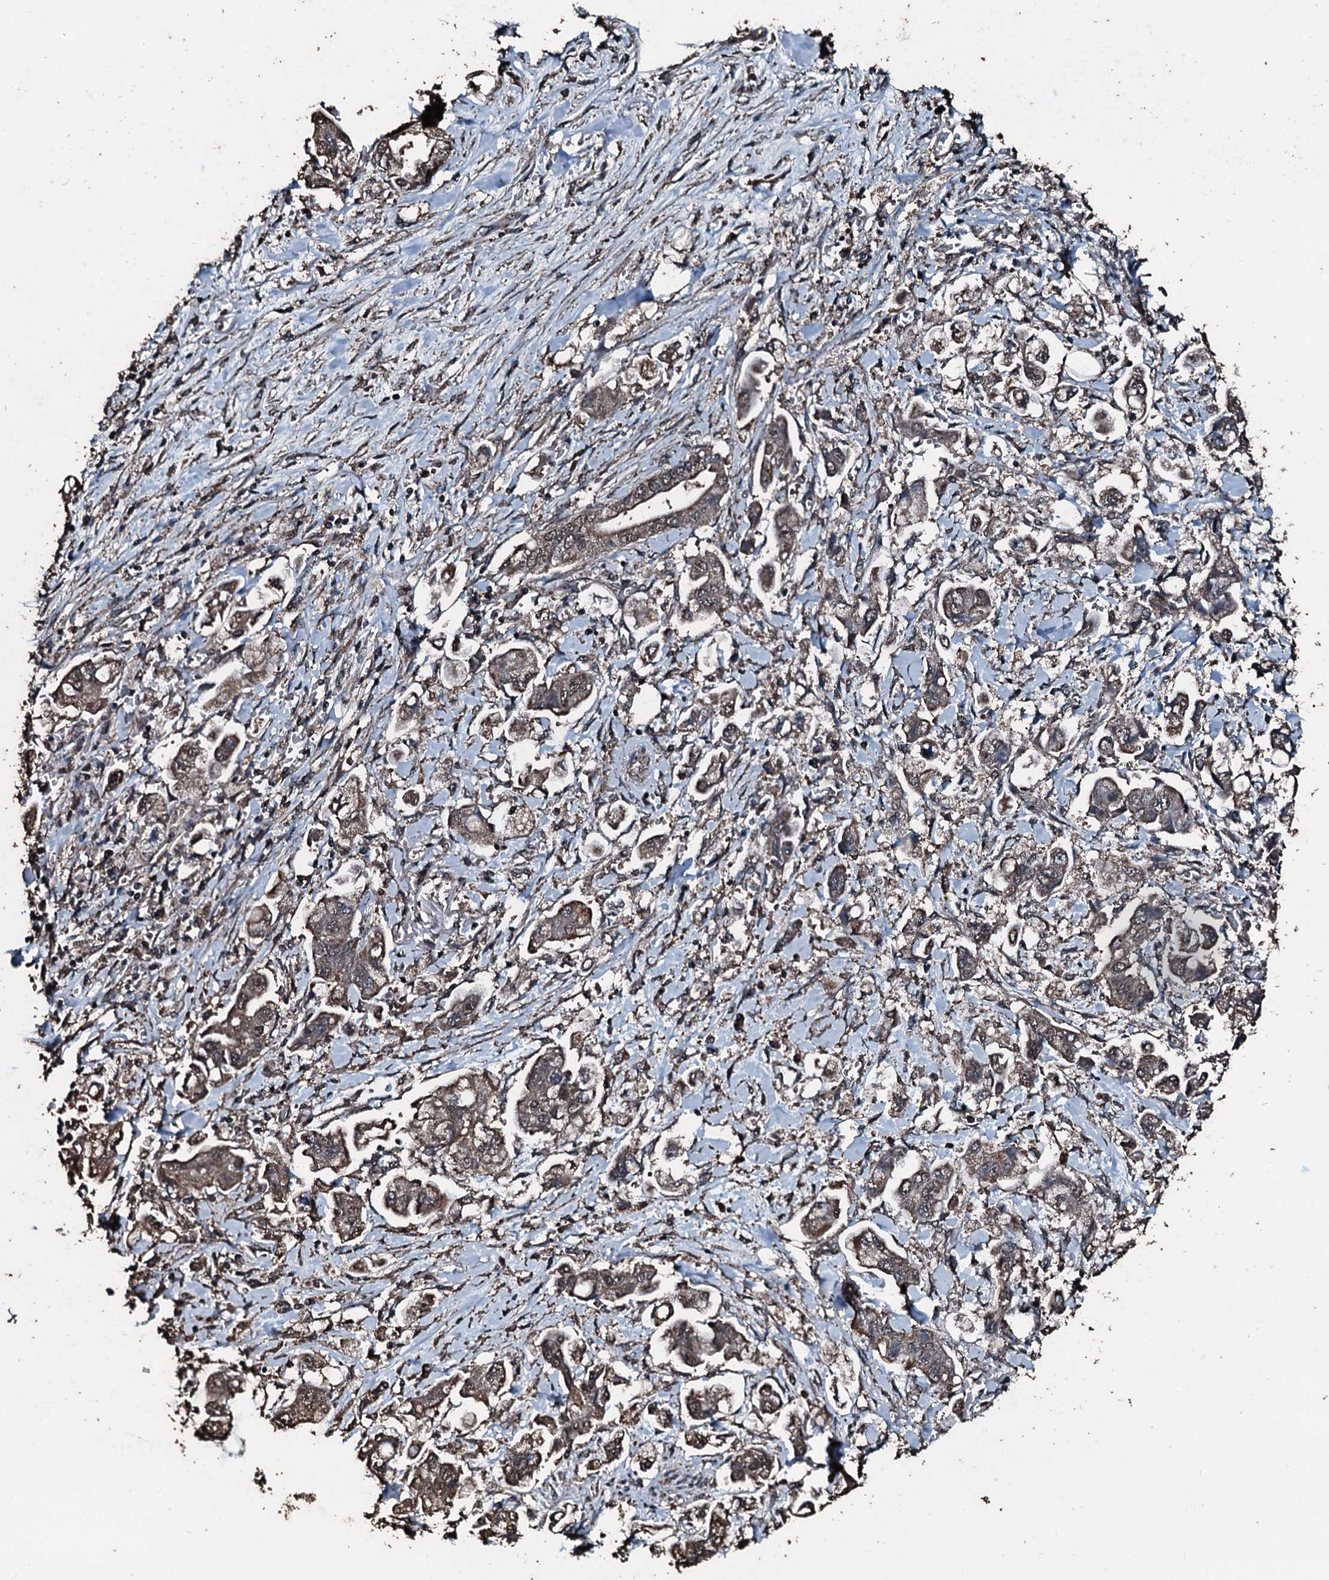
{"staining": {"intensity": "weak", "quantity": "25%-75%", "location": "cytoplasmic/membranous"}, "tissue": "stomach cancer", "cell_type": "Tumor cells", "image_type": "cancer", "snomed": [{"axis": "morphology", "description": "Adenocarcinoma, NOS"}, {"axis": "topography", "description": "Stomach"}], "caption": "Immunohistochemical staining of human stomach cancer demonstrates weak cytoplasmic/membranous protein expression in about 25%-75% of tumor cells.", "gene": "FAAP24", "patient": {"sex": "male", "age": 62}}